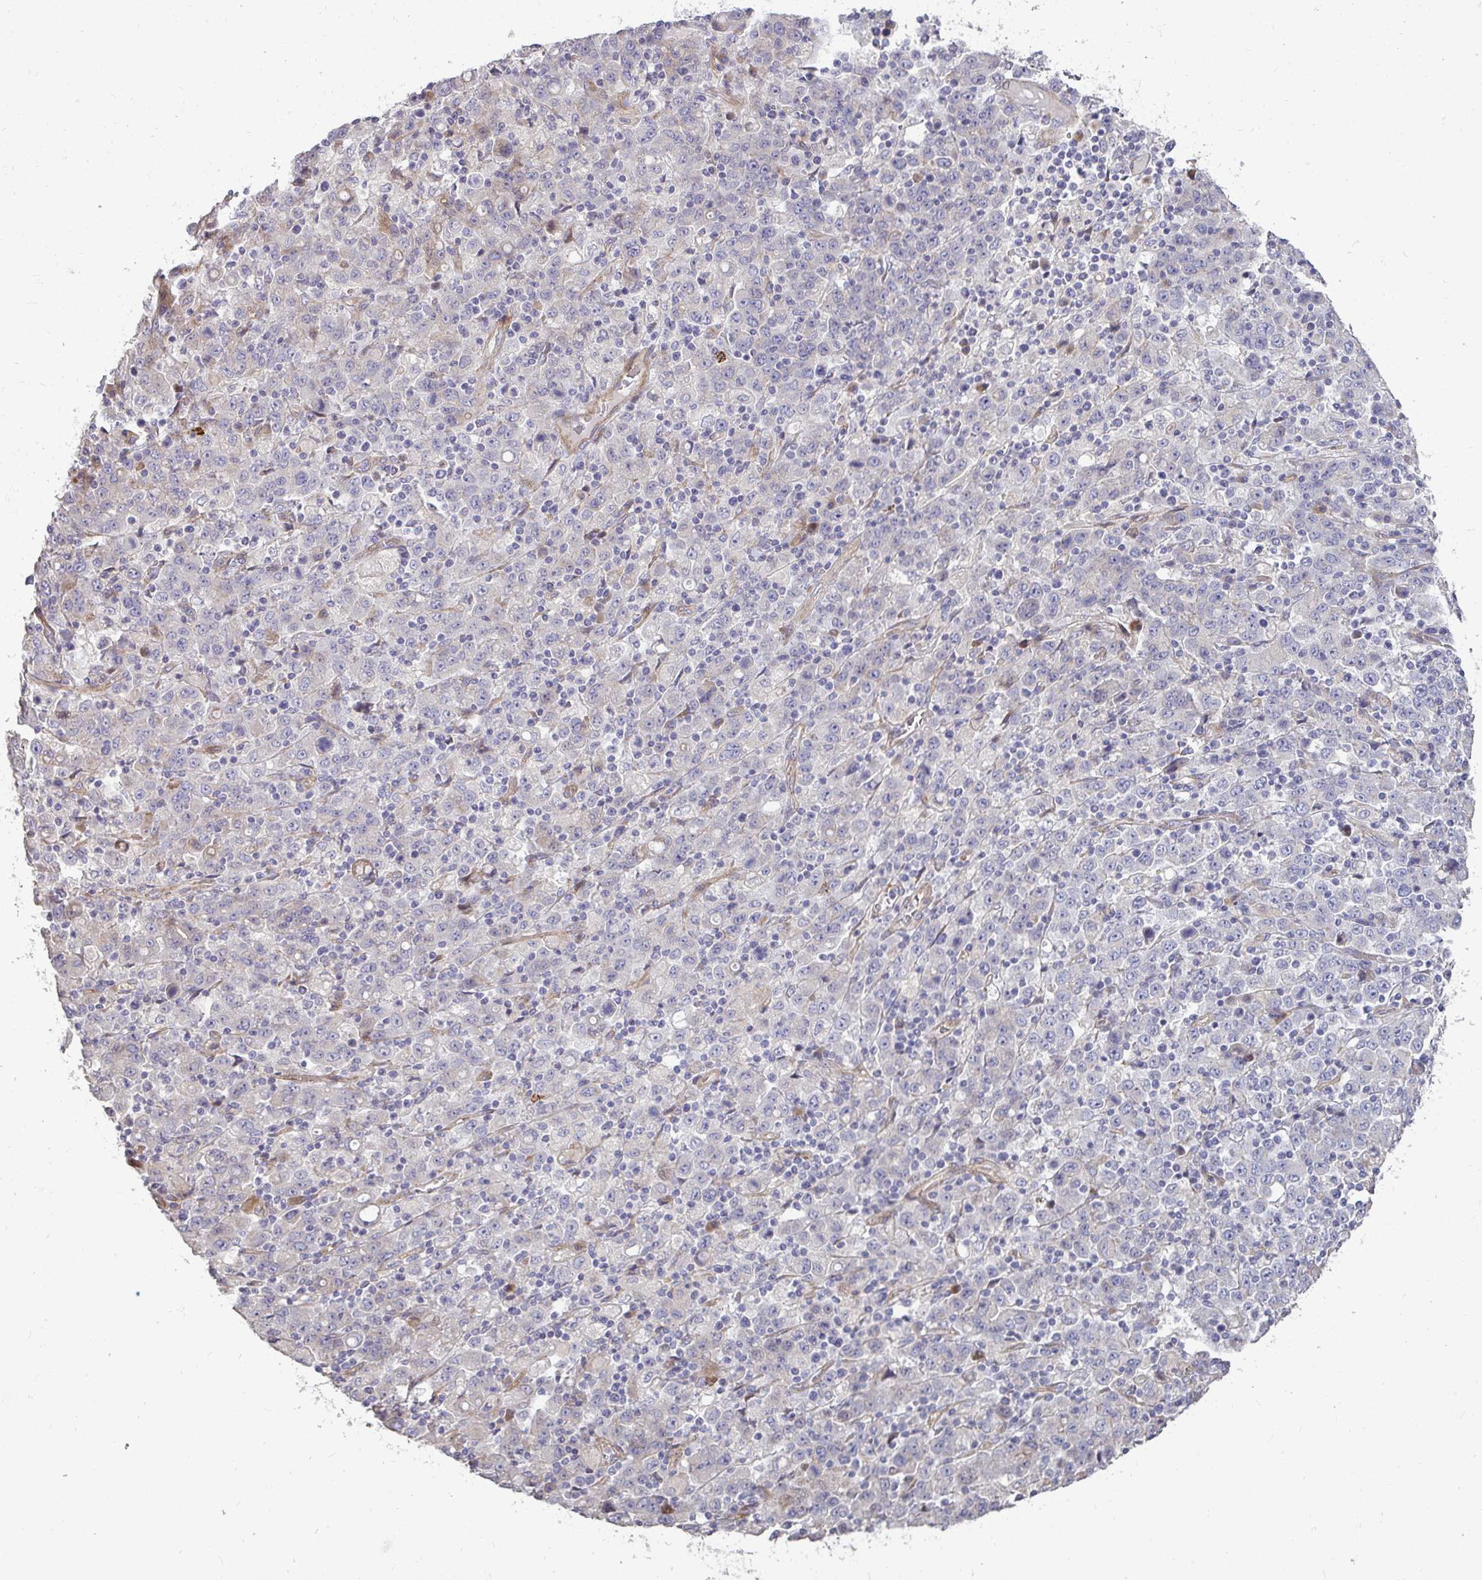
{"staining": {"intensity": "negative", "quantity": "none", "location": "none"}, "tissue": "stomach cancer", "cell_type": "Tumor cells", "image_type": "cancer", "snomed": [{"axis": "morphology", "description": "Adenocarcinoma, NOS"}, {"axis": "topography", "description": "Stomach, upper"}], "caption": "Immunohistochemistry (IHC) histopathology image of human stomach cancer stained for a protein (brown), which exhibits no expression in tumor cells. The staining is performed using DAB (3,3'-diaminobenzidine) brown chromogen with nuclei counter-stained in using hematoxylin.", "gene": "SH2D1B", "patient": {"sex": "male", "age": 69}}